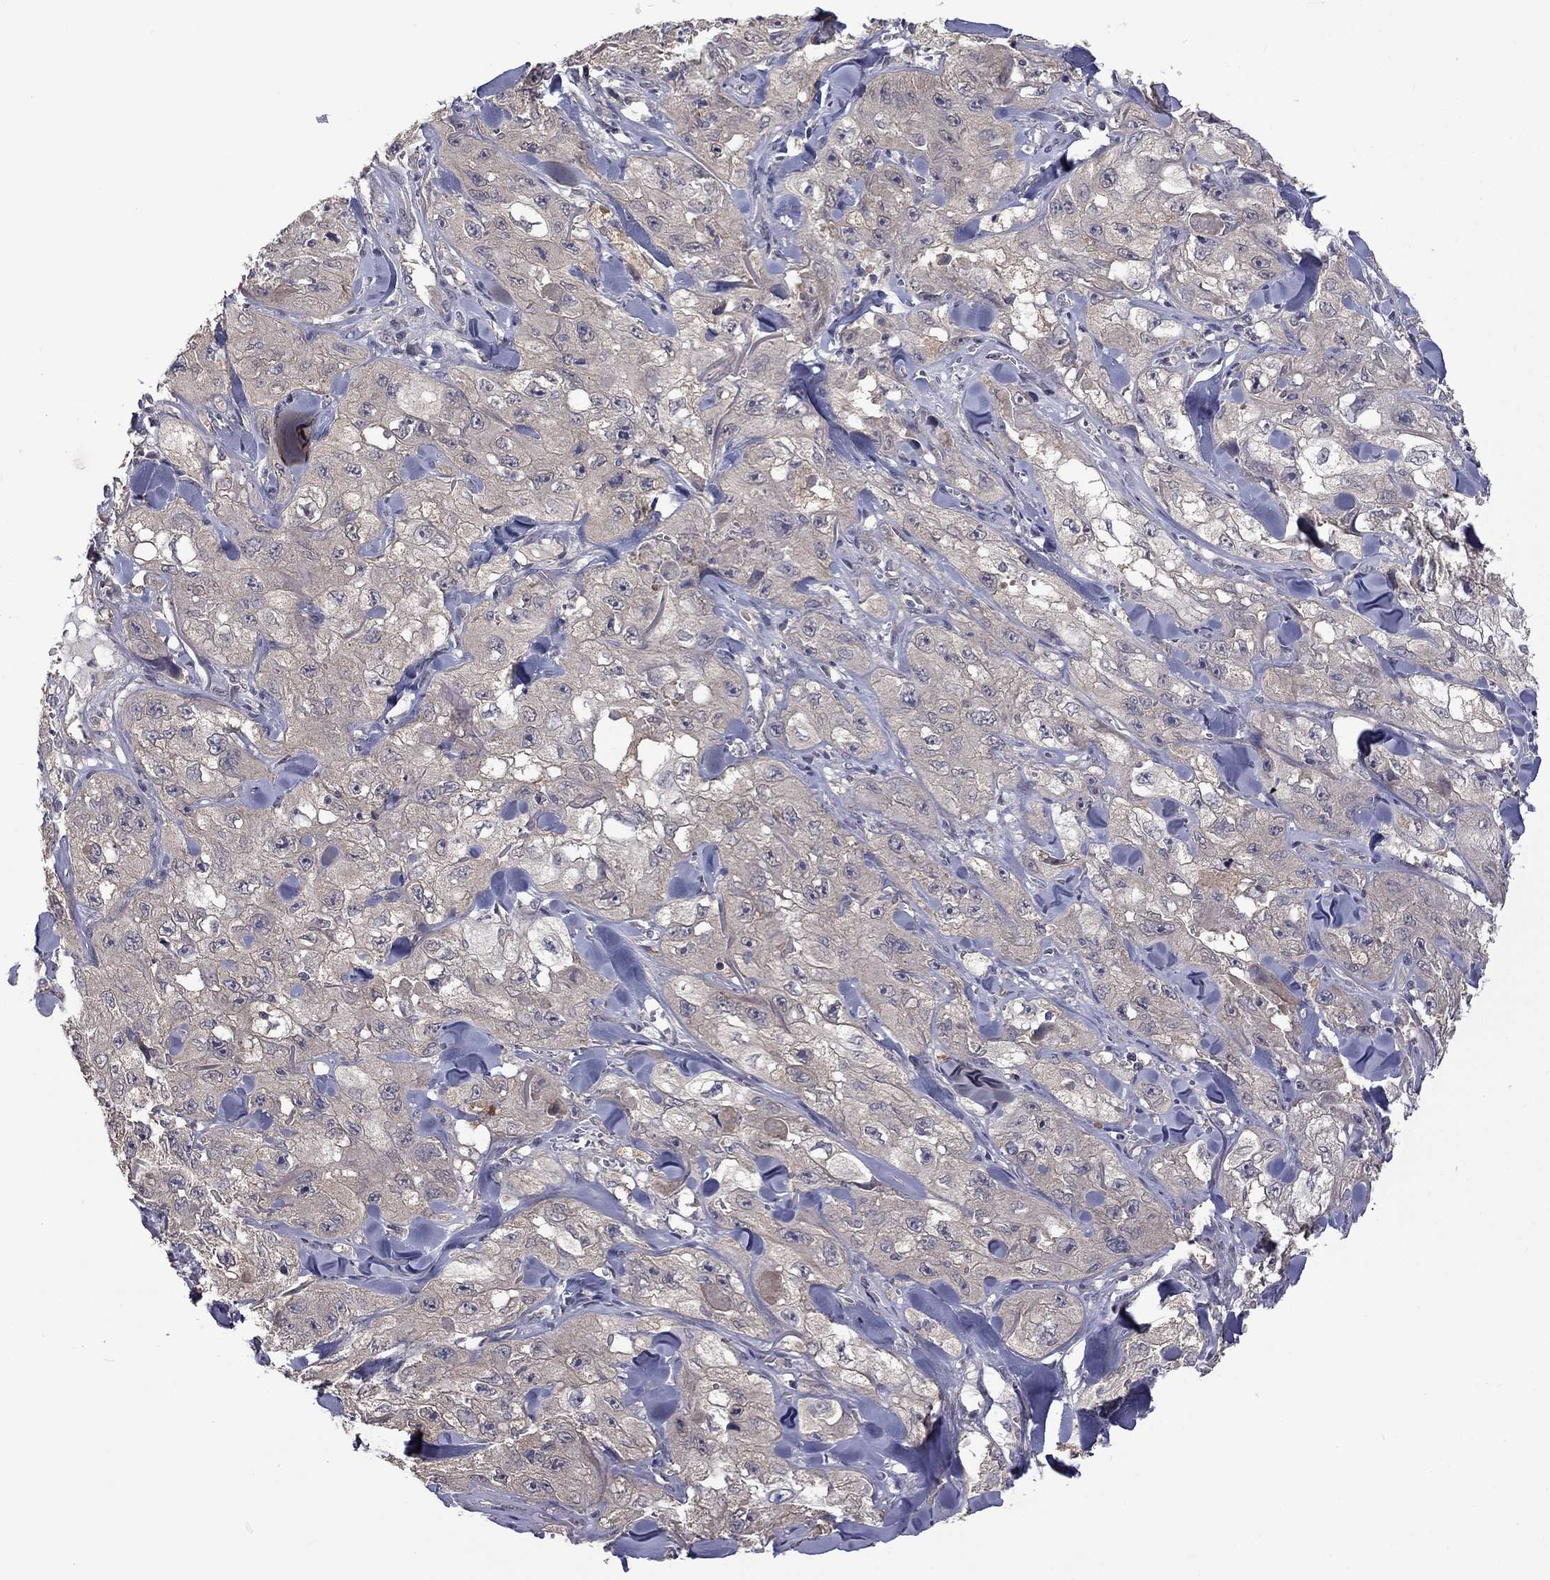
{"staining": {"intensity": "negative", "quantity": "none", "location": "none"}, "tissue": "skin cancer", "cell_type": "Tumor cells", "image_type": "cancer", "snomed": [{"axis": "morphology", "description": "Squamous cell carcinoma, NOS"}, {"axis": "topography", "description": "Skin"}, {"axis": "topography", "description": "Subcutis"}], "caption": "Tumor cells show no significant positivity in squamous cell carcinoma (skin).", "gene": "SLC39A14", "patient": {"sex": "male", "age": 73}}